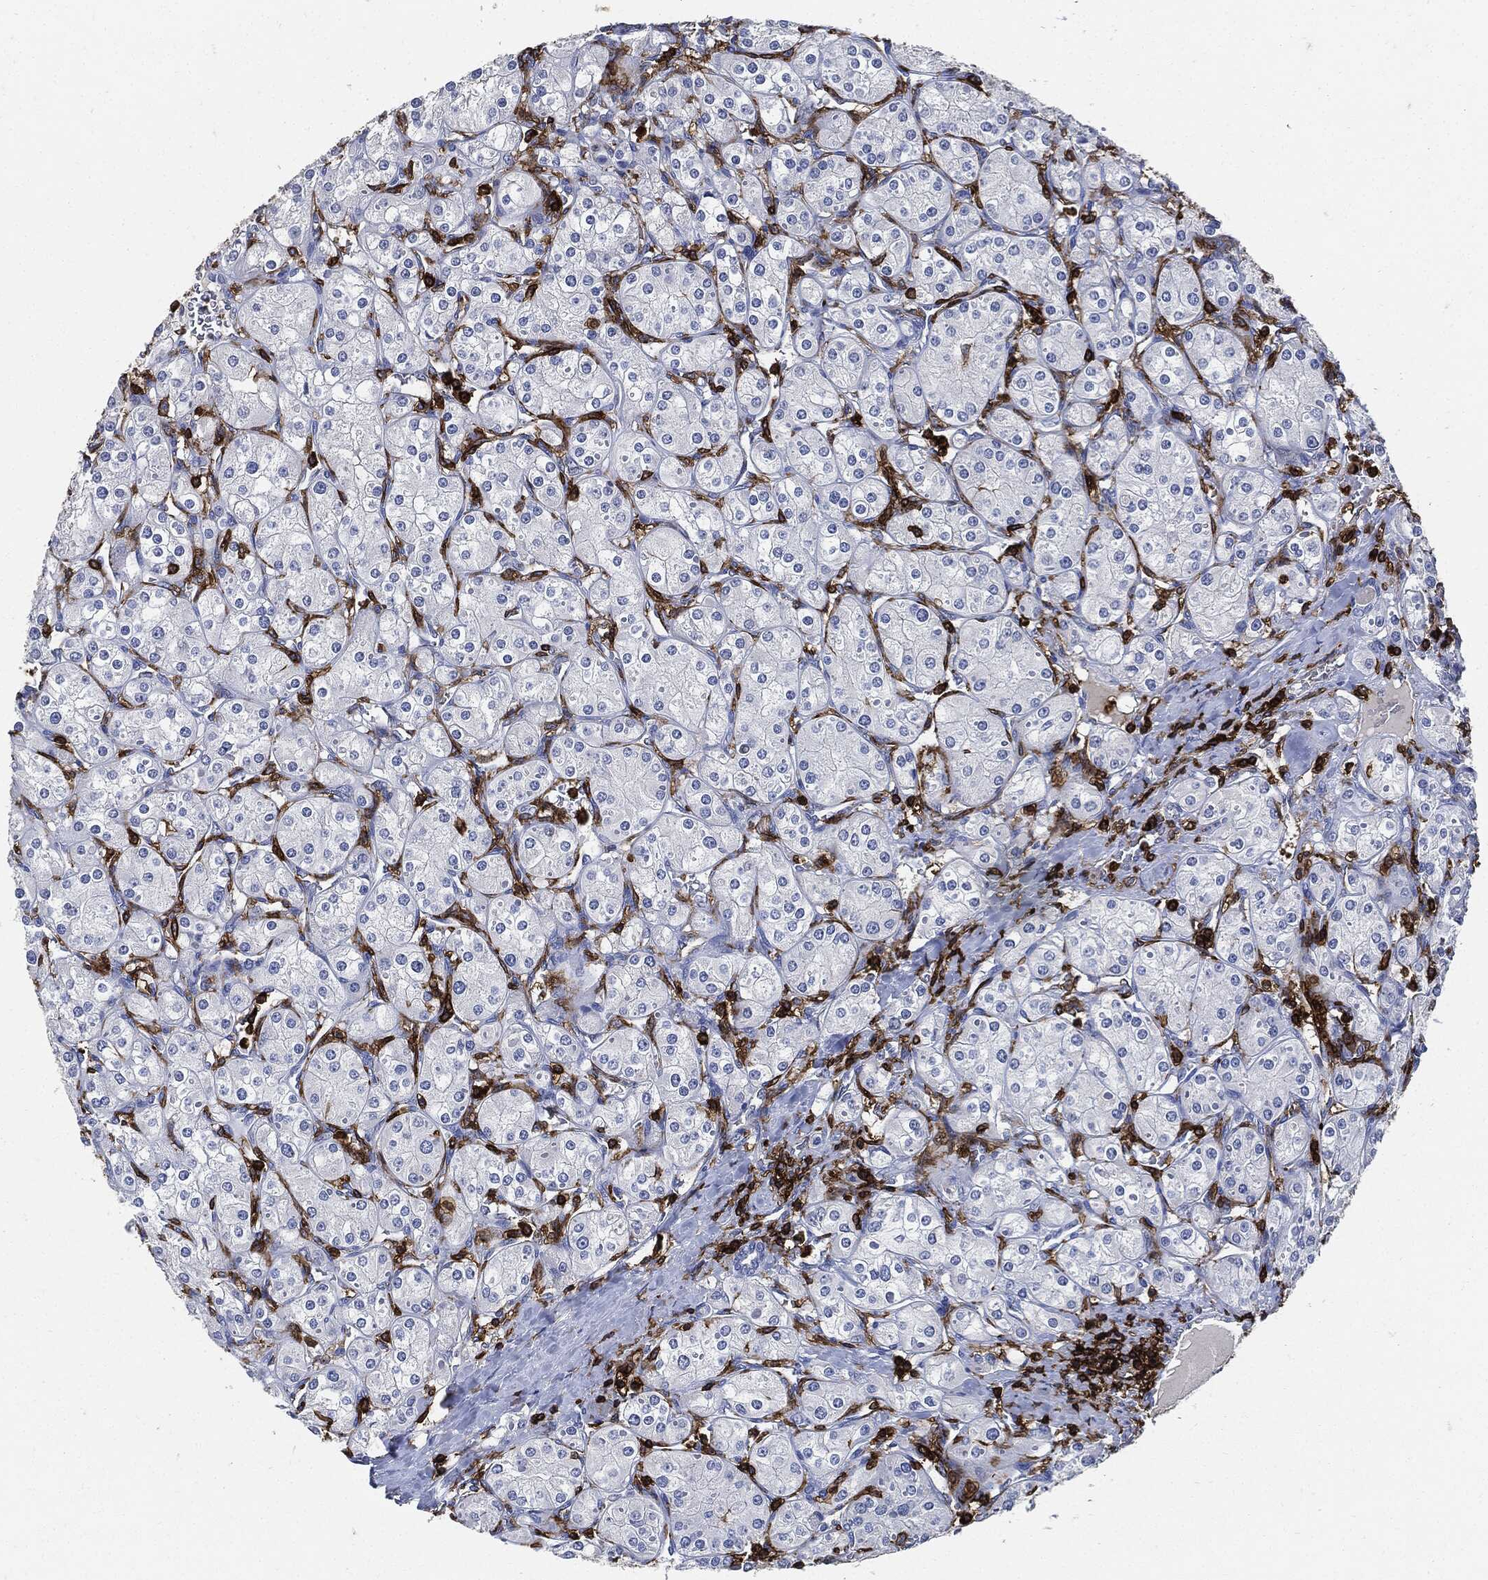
{"staining": {"intensity": "negative", "quantity": "none", "location": "none"}, "tissue": "renal cancer", "cell_type": "Tumor cells", "image_type": "cancer", "snomed": [{"axis": "morphology", "description": "Adenocarcinoma, NOS"}, {"axis": "topography", "description": "Kidney"}], "caption": "High power microscopy image of an immunohistochemistry micrograph of renal cancer, revealing no significant expression in tumor cells.", "gene": "PTPRC", "patient": {"sex": "male", "age": 77}}